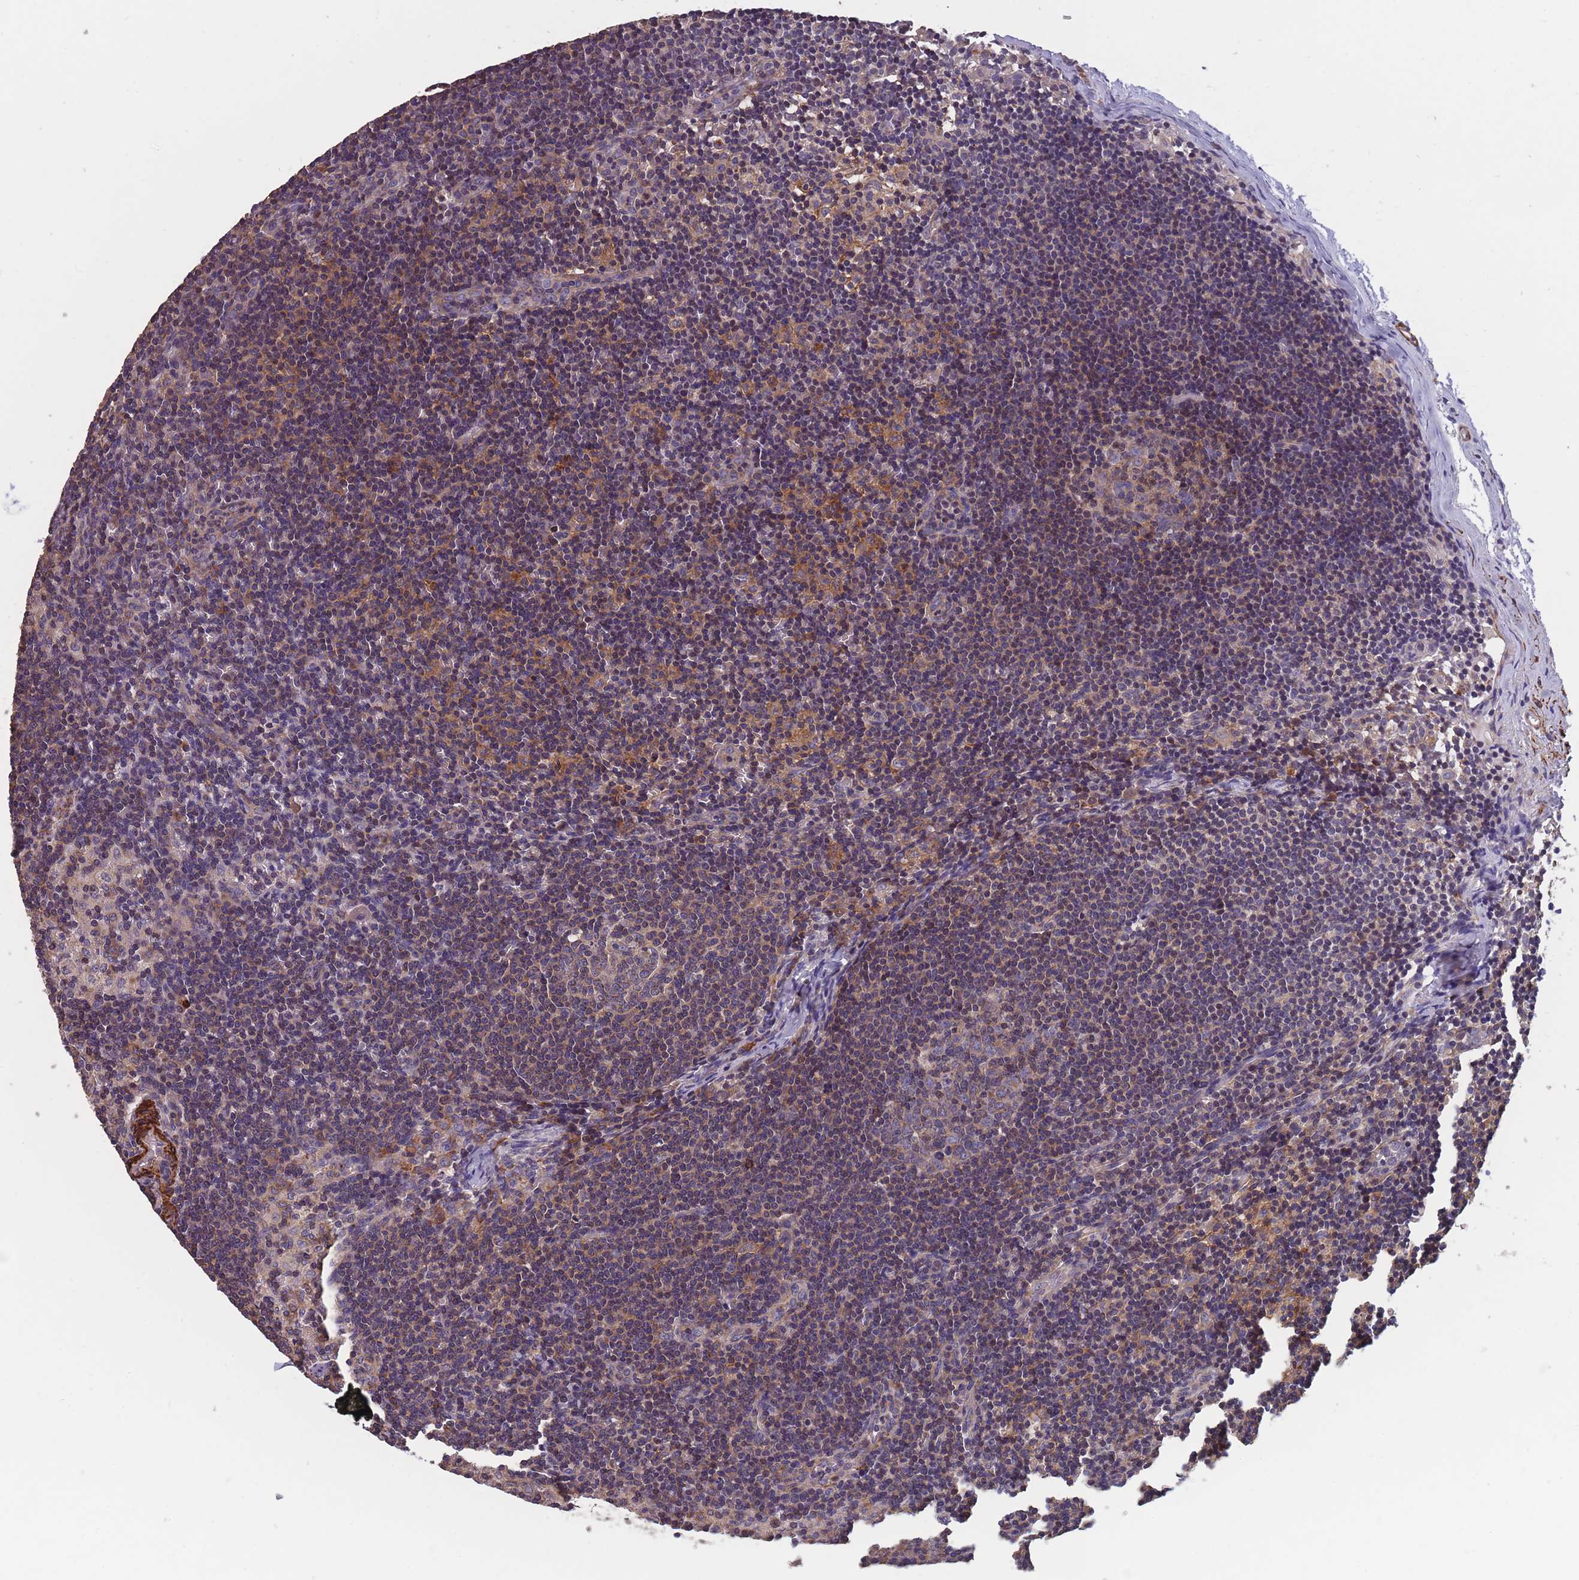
{"staining": {"intensity": "weak", "quantity": ">75%", "location": "cytoplasmic/membranous"}, "tissue": "lymph node", "cell_type": "Germinal center cells", "image_type": "normal", "snomed": [{"axis": "morphology", "description": "Normal tissue, NOS"}, {"axis": "topography", "description": "Lymph node"}], "caption": "An immunohistochemistry image of unremarkable tissue is shown. Protein staining in brown shows weak cytoplasmic/membranous positivity in lymph node within germinal center cells. Nuclei are stained in blue.", "gene": "TOMM40L", "patient": {"sex": "female", "age": 42}}